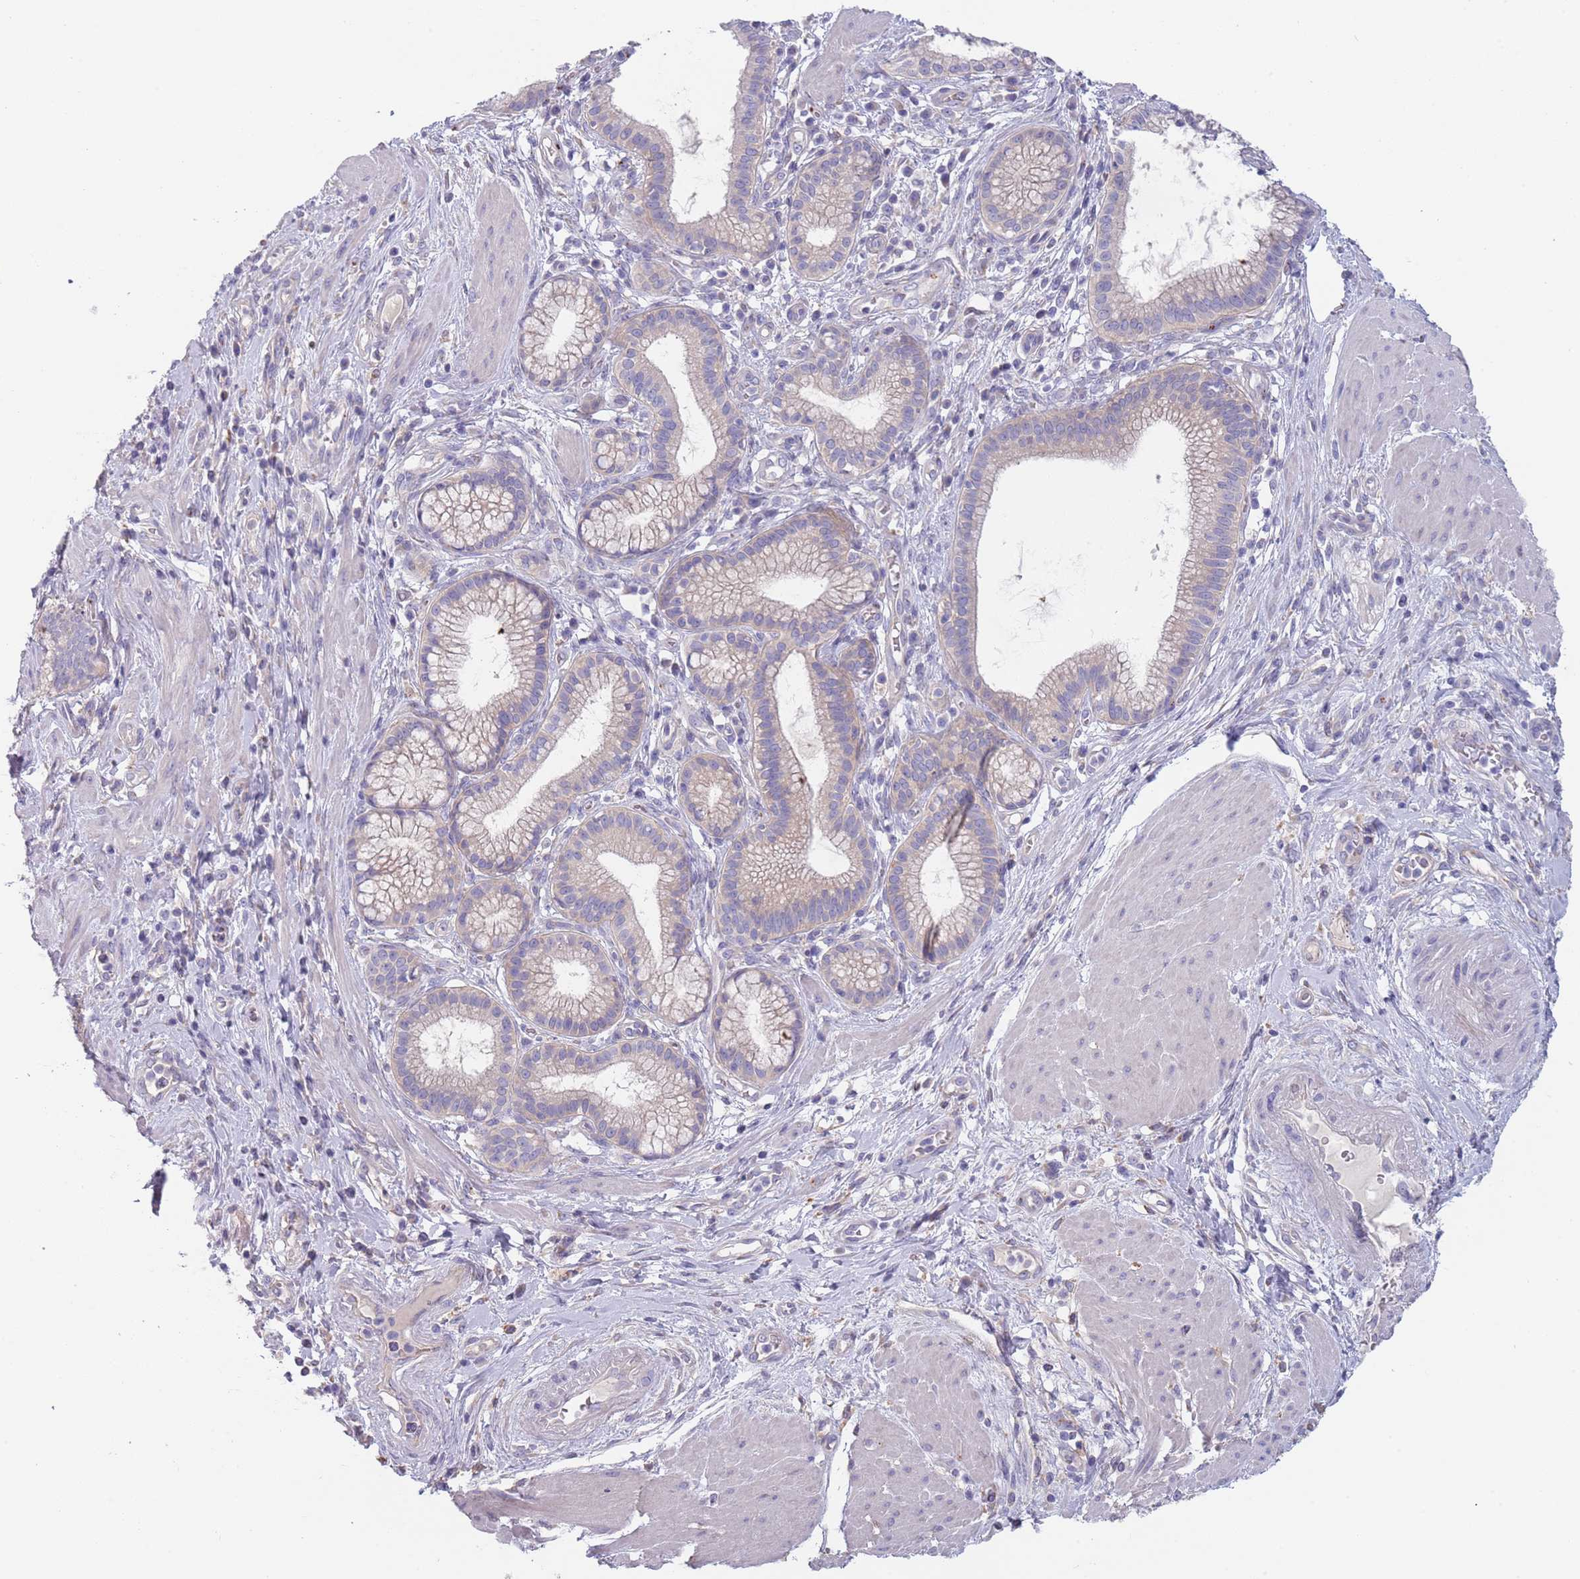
{"staining": {"intensity": "negative", "quantity": "none", "location": "none"}, "tissue": "pancreatic cancer", "cell_type": "Tumor cells", "image_type": "cancer", "snomed": [{"axis": "morphology", "description": "Adenocarcinoma, NOS"}, {"axis": "topography", "description": "Pancreas"}], "caption": "A micrograph of pancreatic cancer stained for a protein exhibits no brown staining in tumor cells.", "gene": "MAN1C1", "patient": {"sex": "male", "age": 72}}